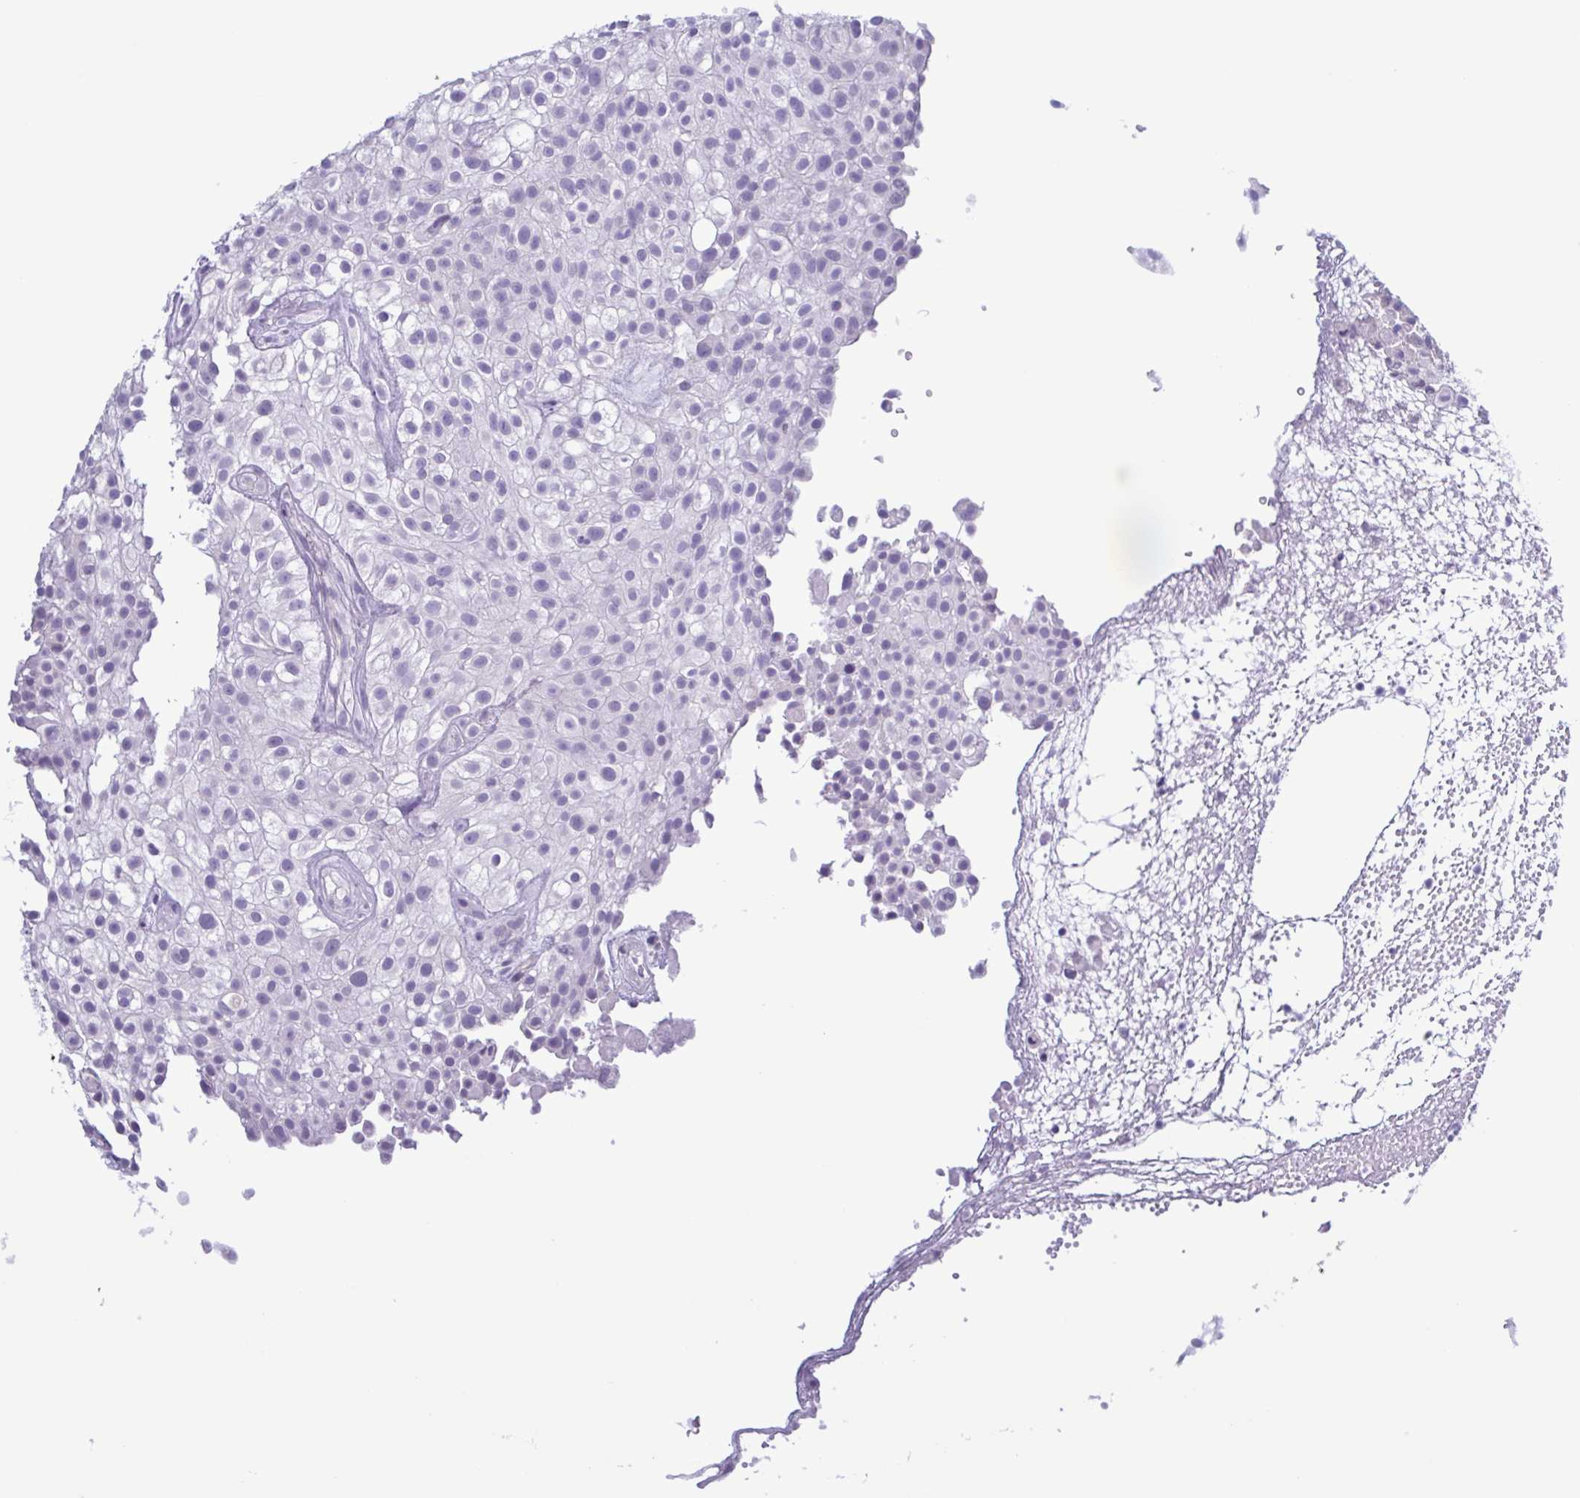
{"staining": {"intensity": "negative", "quantity": "none", "location": "none"}, "tissue": "urothelial cancer", "cell_type": "Tumor cells", "image_type": "cancer", "snomed": [{"axis": "morphology", "description": "Urothelial carcinoma, High grade"}, {"axis": "topography", "description": "Urinary bladder"}], "caption": "DAB immunohistochemical staining of urothelial cancer demonstrates no significant positivity in tumor cells.", "gene": "INAFM1", "patient": {"sex": "male", "age": 56}}